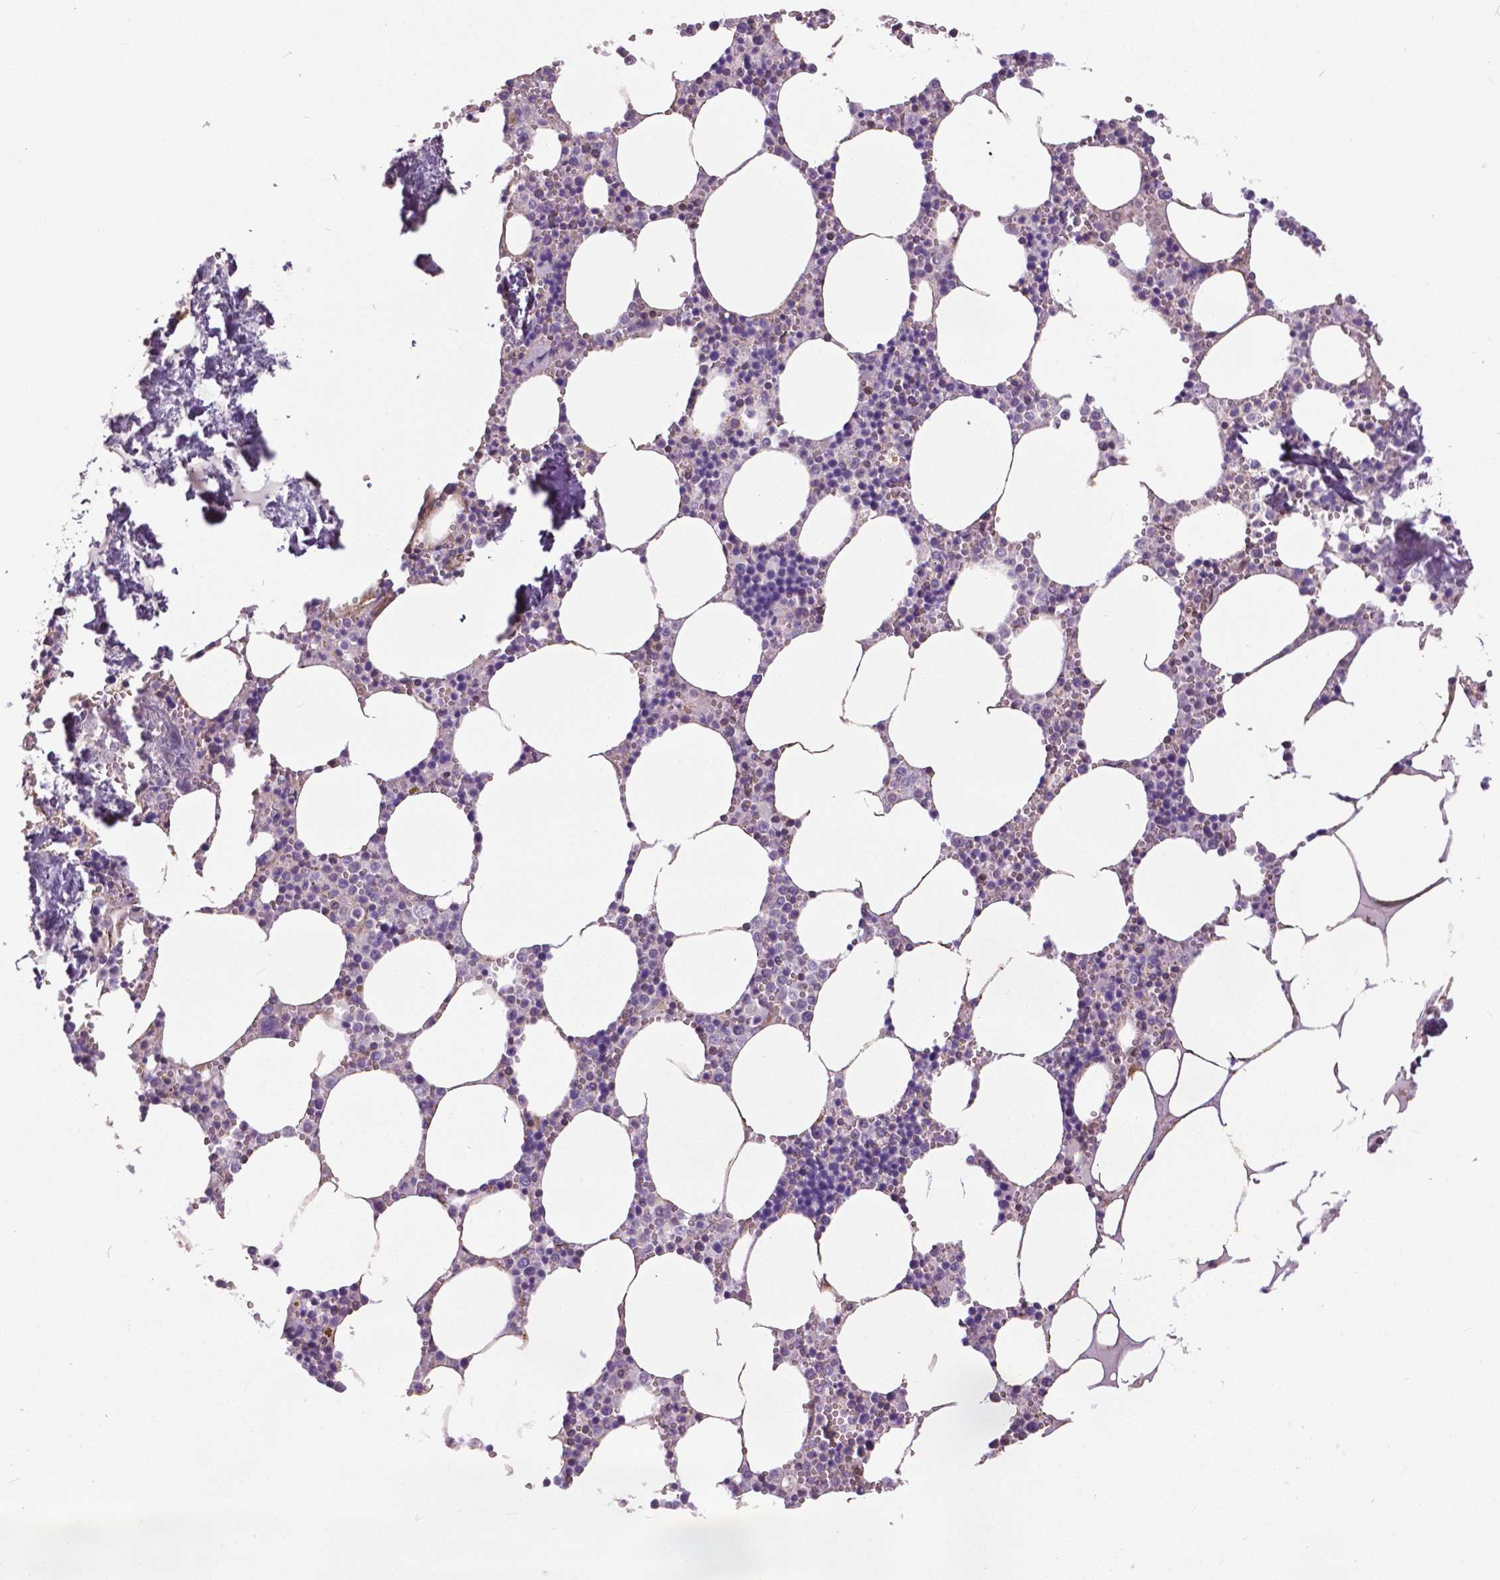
{"staining": {"intensity": "negative", "quantity": "none", "location": "none"}, "tissue": "bone marrow", "cell_type": "Hematopoietic cells", "image_type": "normal", "snomed": [{"axis": "morphology", "description": "Normal tissue, NOS"}, {"axis": "topography", "description": "Bone marrow"}], "caption": "Immunohistochemical staining of normal bone marrow demonstrates no significant staining in hematopoietic cells. Nuclei are stained in blue.", "gene": "ANXA13", "patient": {"sex": "male", "age": 54}}